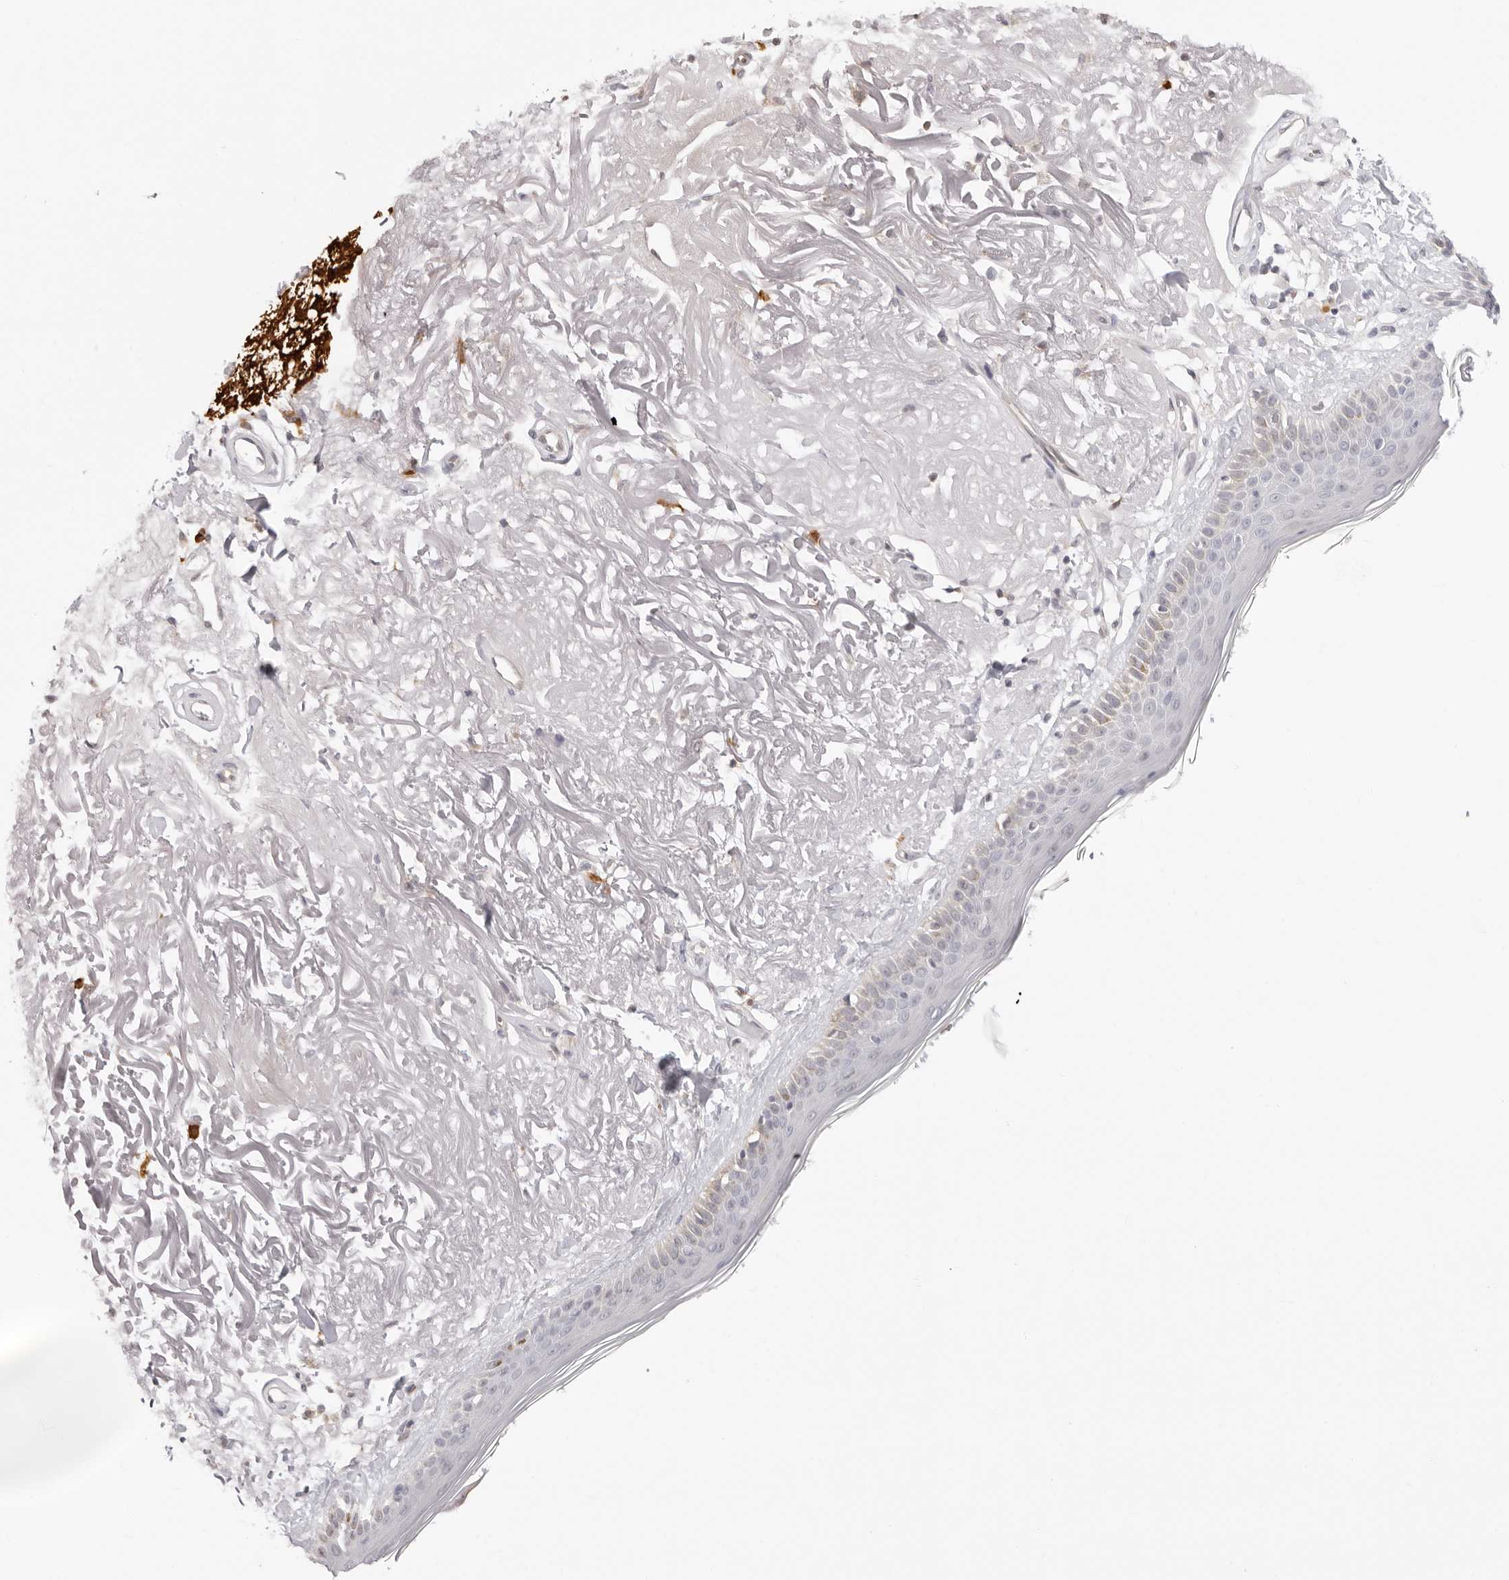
{"staining": {"intensity": "negative", "quantity": "none", "location": "none"}, "tissue": "skin", "cell_type": "Fibroblasts", "image_type": "normal", "snomed": [{"axis": "morphology", "description": "Normal tissue, NOS"}, {"axis": "topography", "description": "Skin"}, {"axis": "topography", "description": "Skeletal muscle"}], "caption": "This is an immunohistochemistry photomicrograph of normal skin. There is no positivity in fibroblasts.", "gene": "FDPS", "patient": {"sex": "male", "age": 83}}